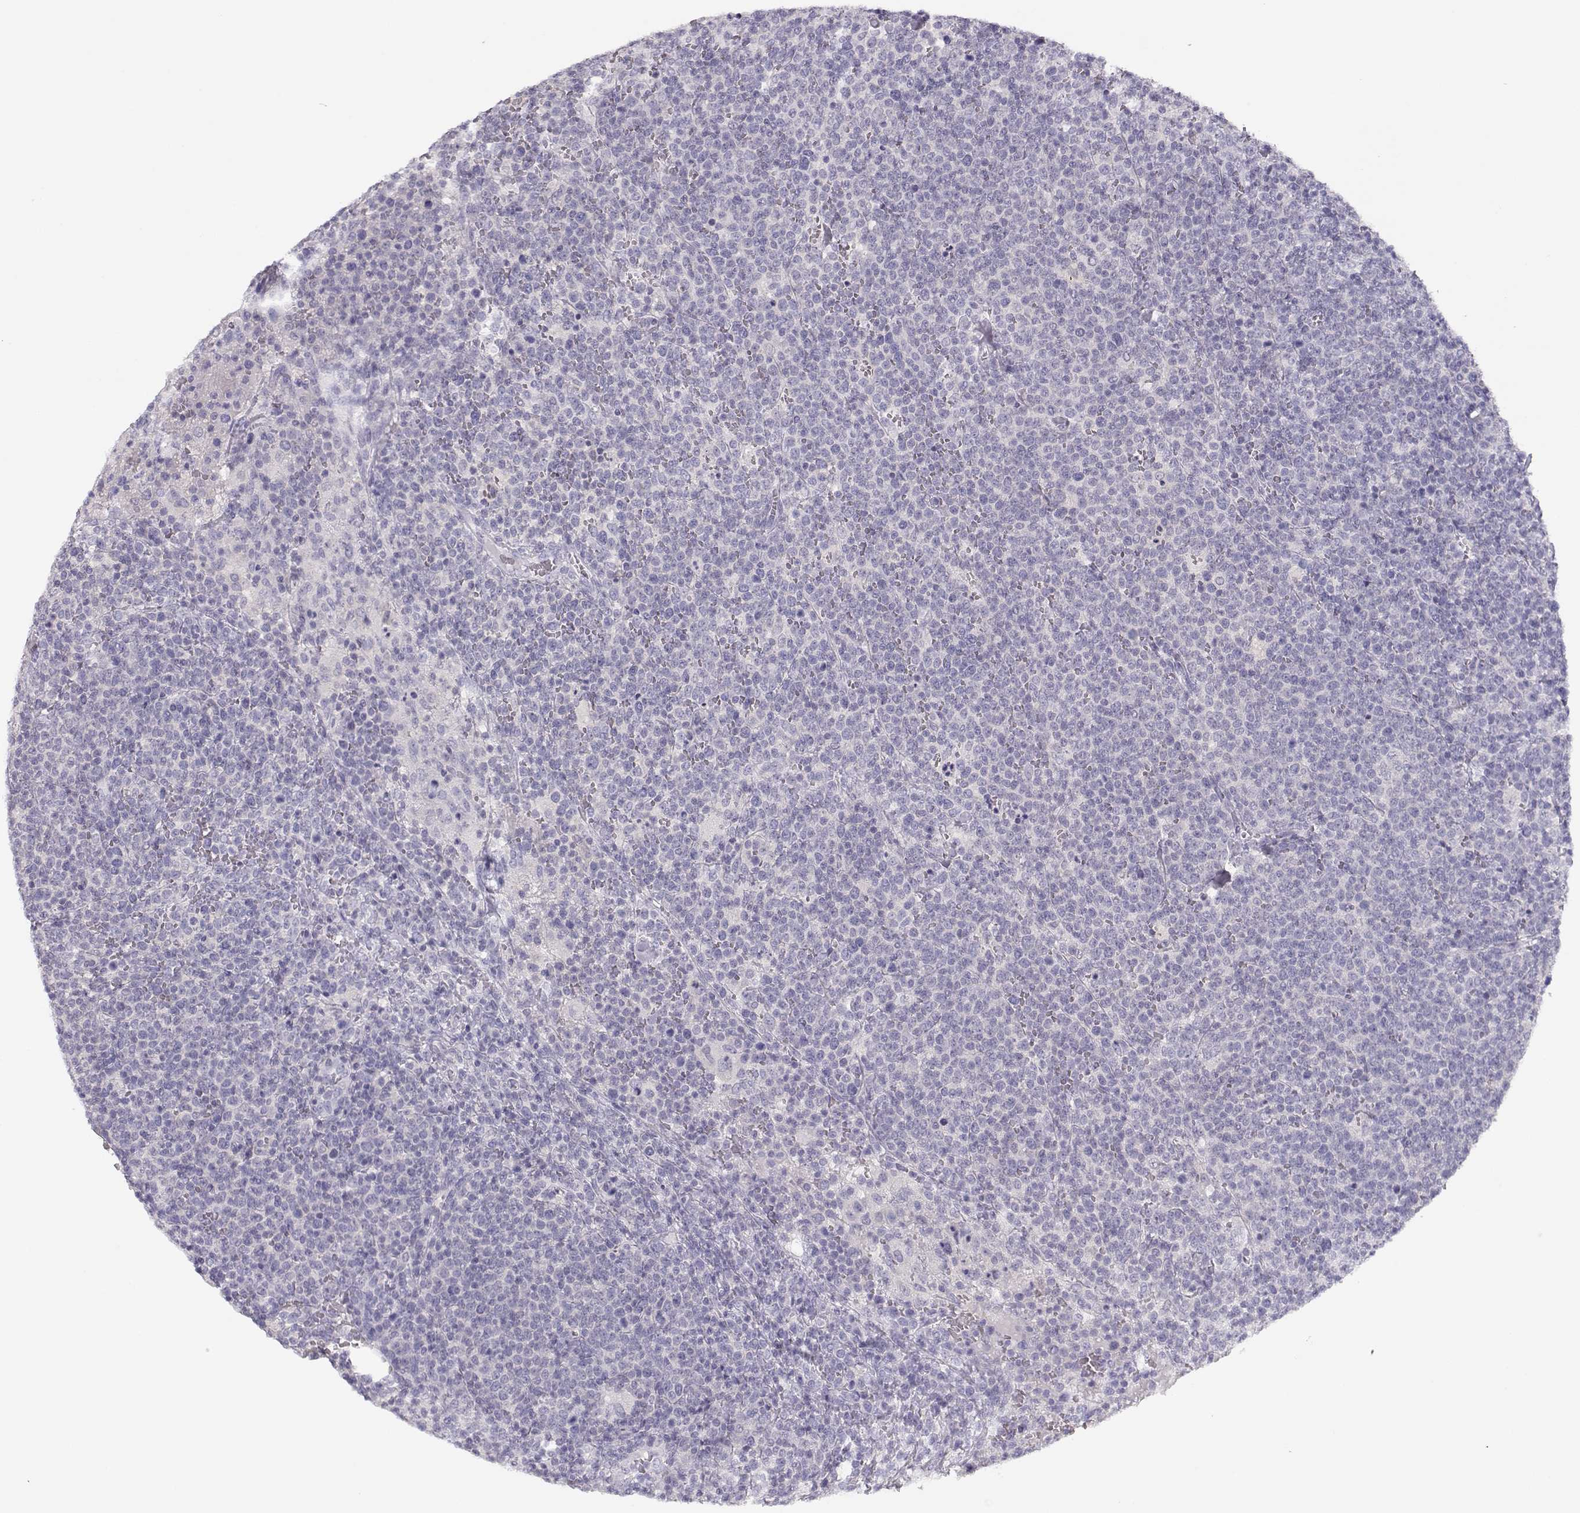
{"staining": {"intensity": "negative", "quantity": "none", "location": "none"}, "tissue": "lymphoma", "cell_type": "Tumor cells", "image_type": "cancer", "snomed": [{"axis": "morphology", "description": "Malignant lymphoma, non-Hodgkin's type, High grade"}, {"axis": "topography", "description": "Lymph node"}], "caption": "Malignant lymphoma, non-Hodgkin's type (high-grade) stained for a protein using immunohistochemistry exhibits no expression tumor cells.", "gene": "LEPR", "patient": {"sex": "male", "age": 61}}